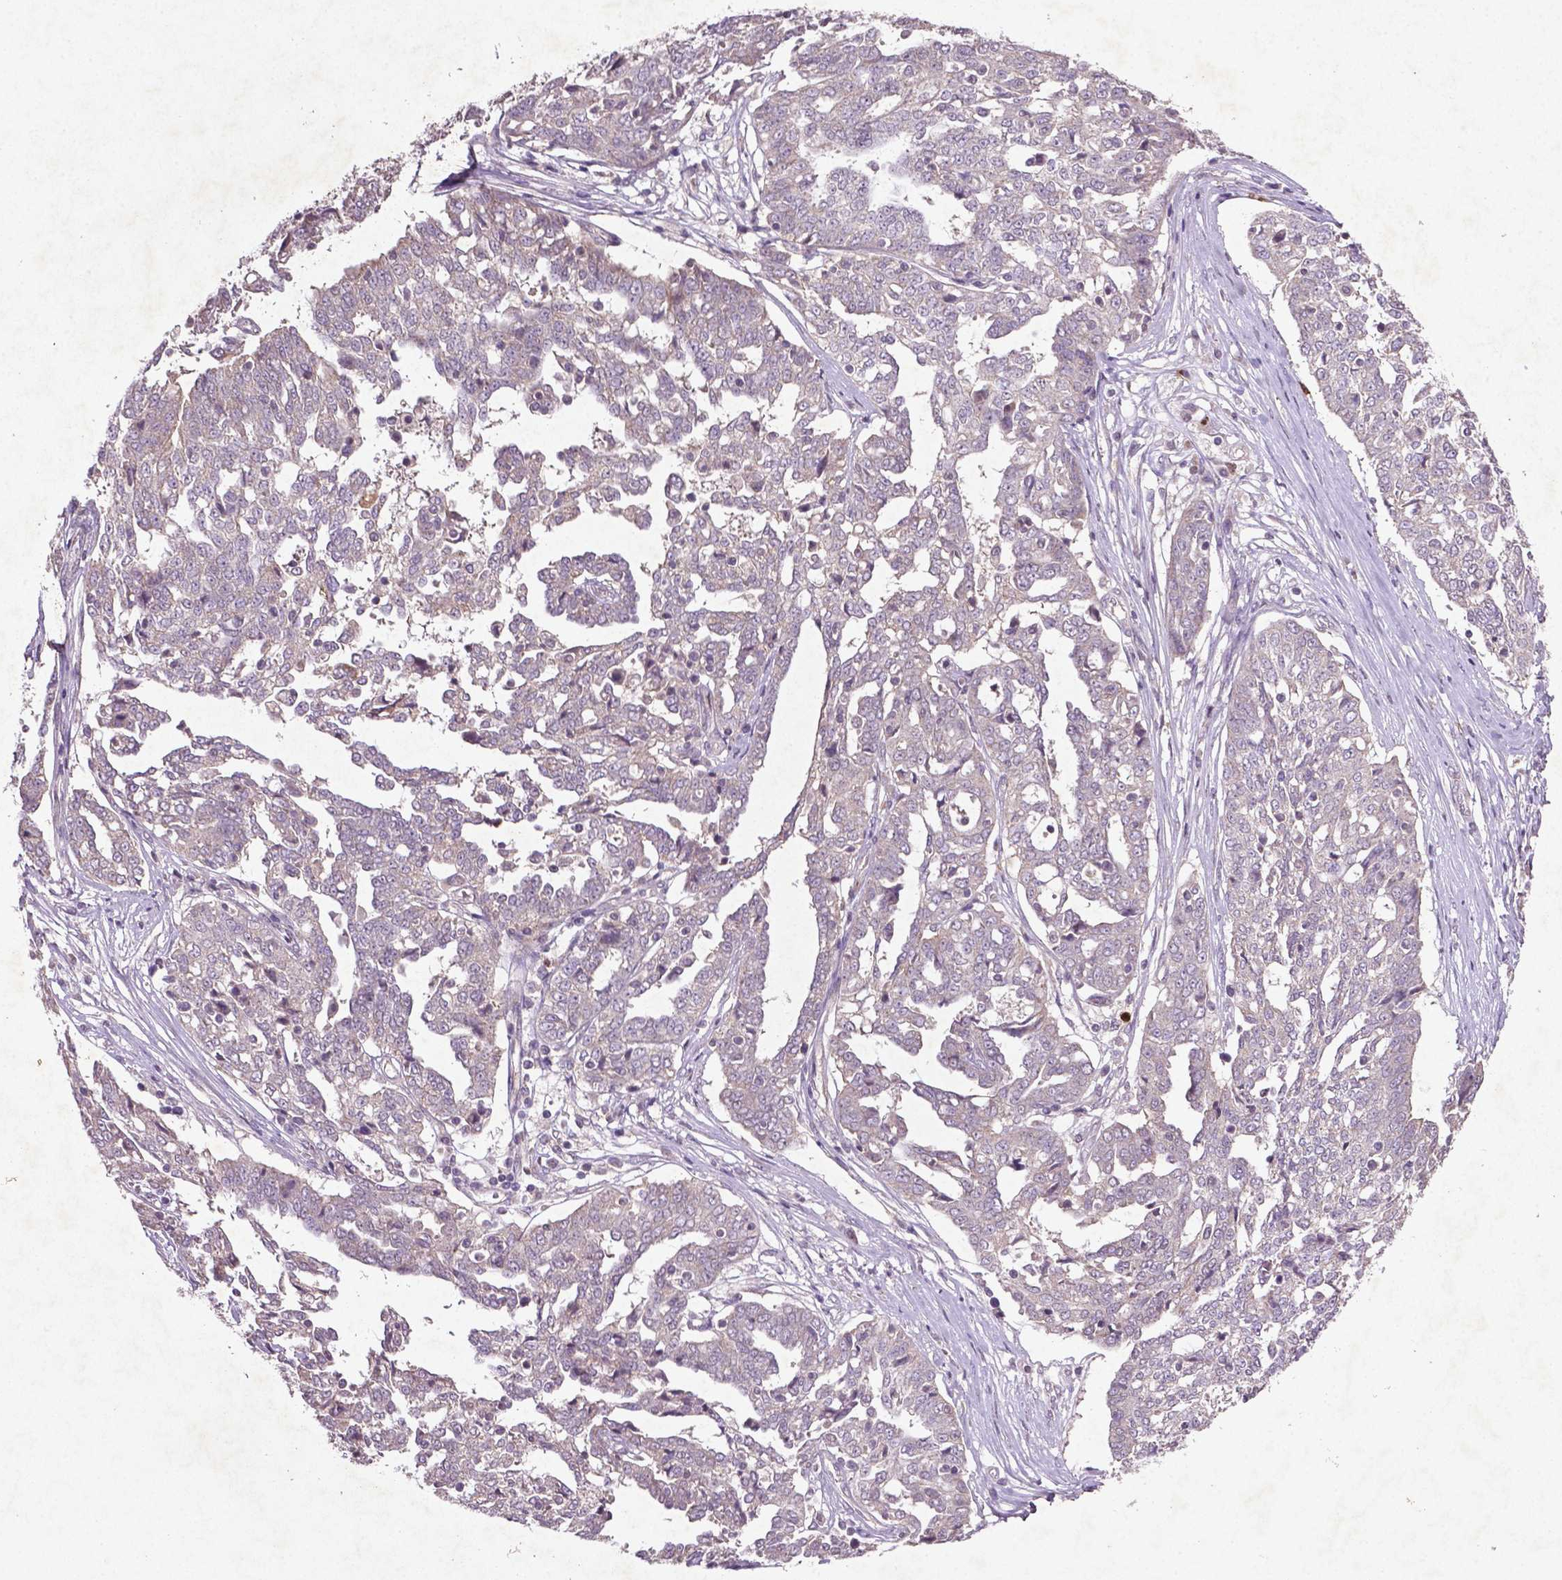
{"staining": {"intensity": "negative", "quantity": "none", "location": "none"}, "tissue": "ovarian cancer", "cell_type": "Tumor cells", "image_type": "cancer", "snomed": [{"axis": "morphology", "description": "Cystadenocarcinoma, serous, NOS"}, {"axis": "topography", "description": "Ovary"}], "caption": "Immunohistochemistry image of human serous cystadenocarcinoma (ovarian) stained for a protein (brown), which demonstrates no positivity in tumor cells. Nuclei are stained in blue.", "gene": "MTOR", "patient": {"sex": "female", "age": 67}}